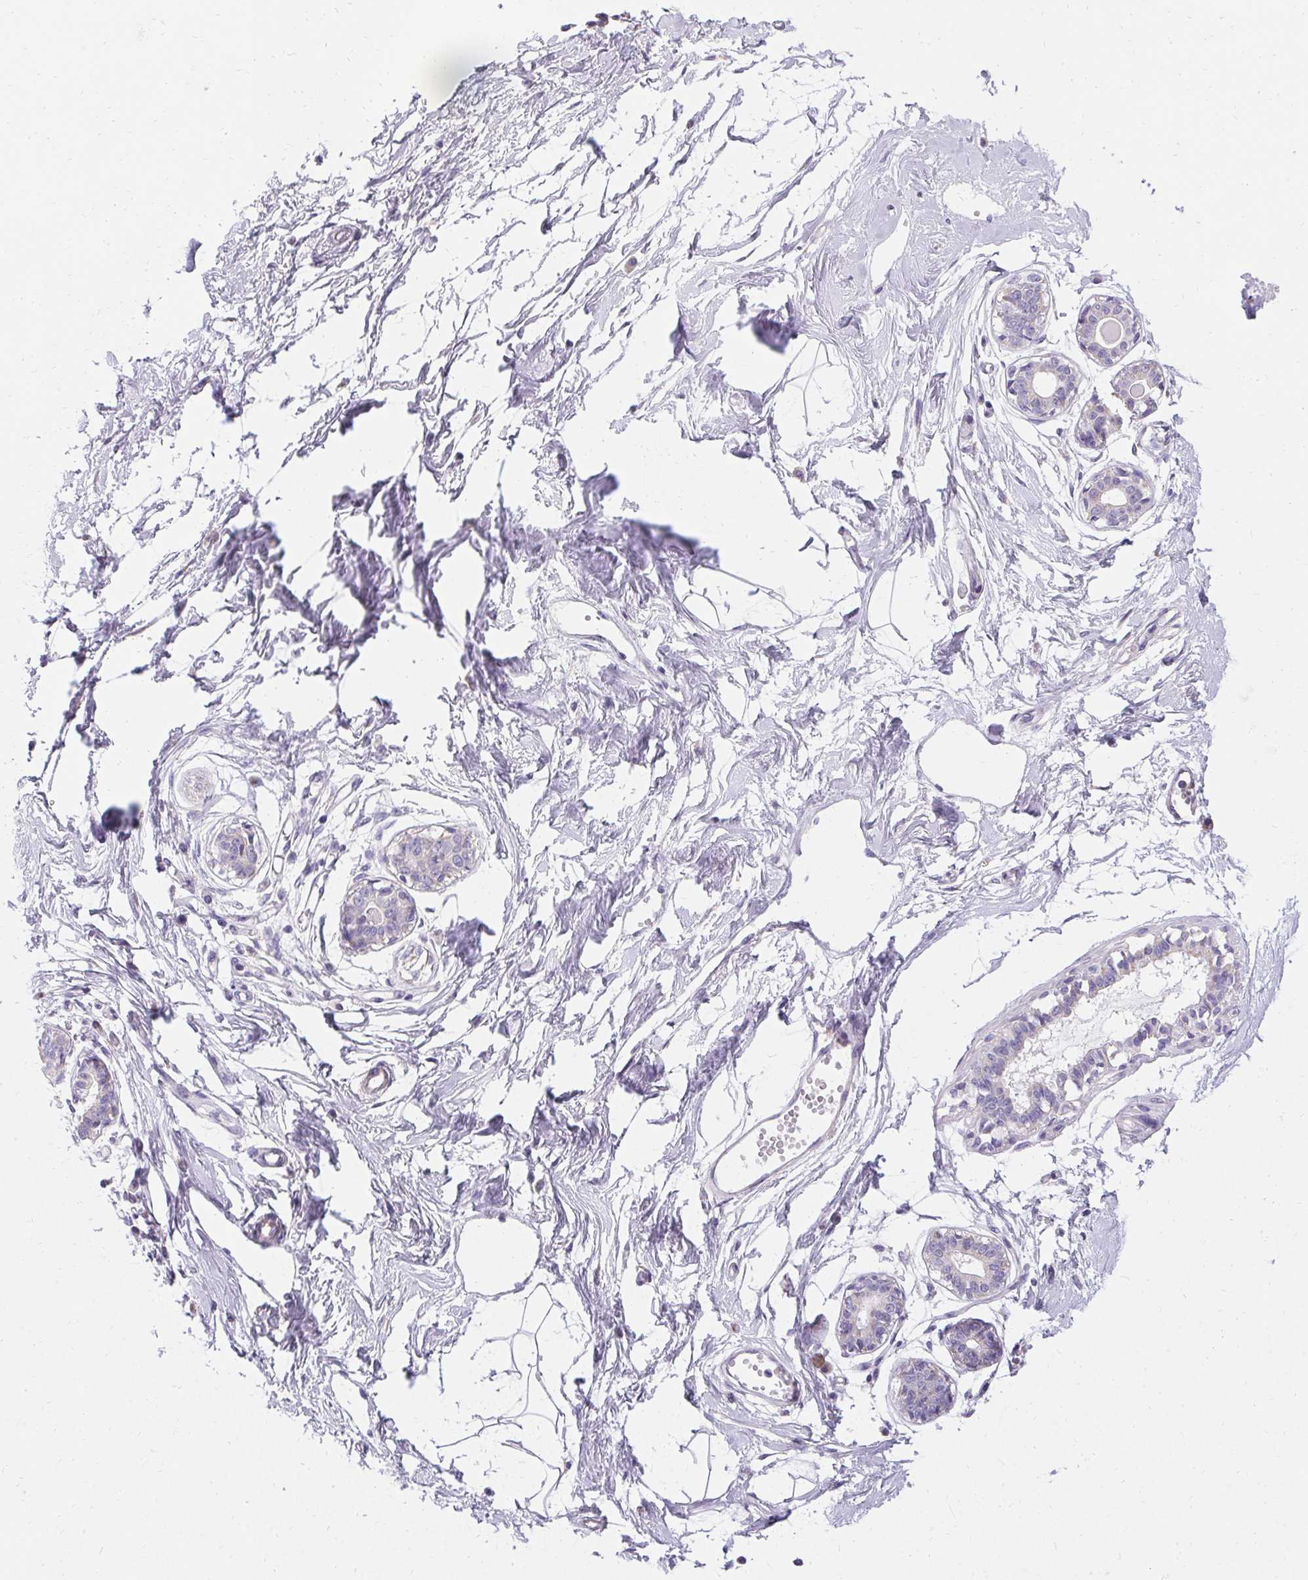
{"staining": {"intensity": "negative", "quantity": "none", "location": "none"}, "tissue": "breast", "cell_type": "Adipocytes", "image_type": "normal", "snomed": [{"axis": "morphology", "description": "Normal tissue, NOS"}, {"axis": "topography", "description": "Breast"}], "caption": "This is a micrograph of immunohistochemistry (IHC) staining of benign breast, which shows no positivity in adipocytes.", "gene": "ASGR2", "patient": {"sex": "female", "age": 45}}